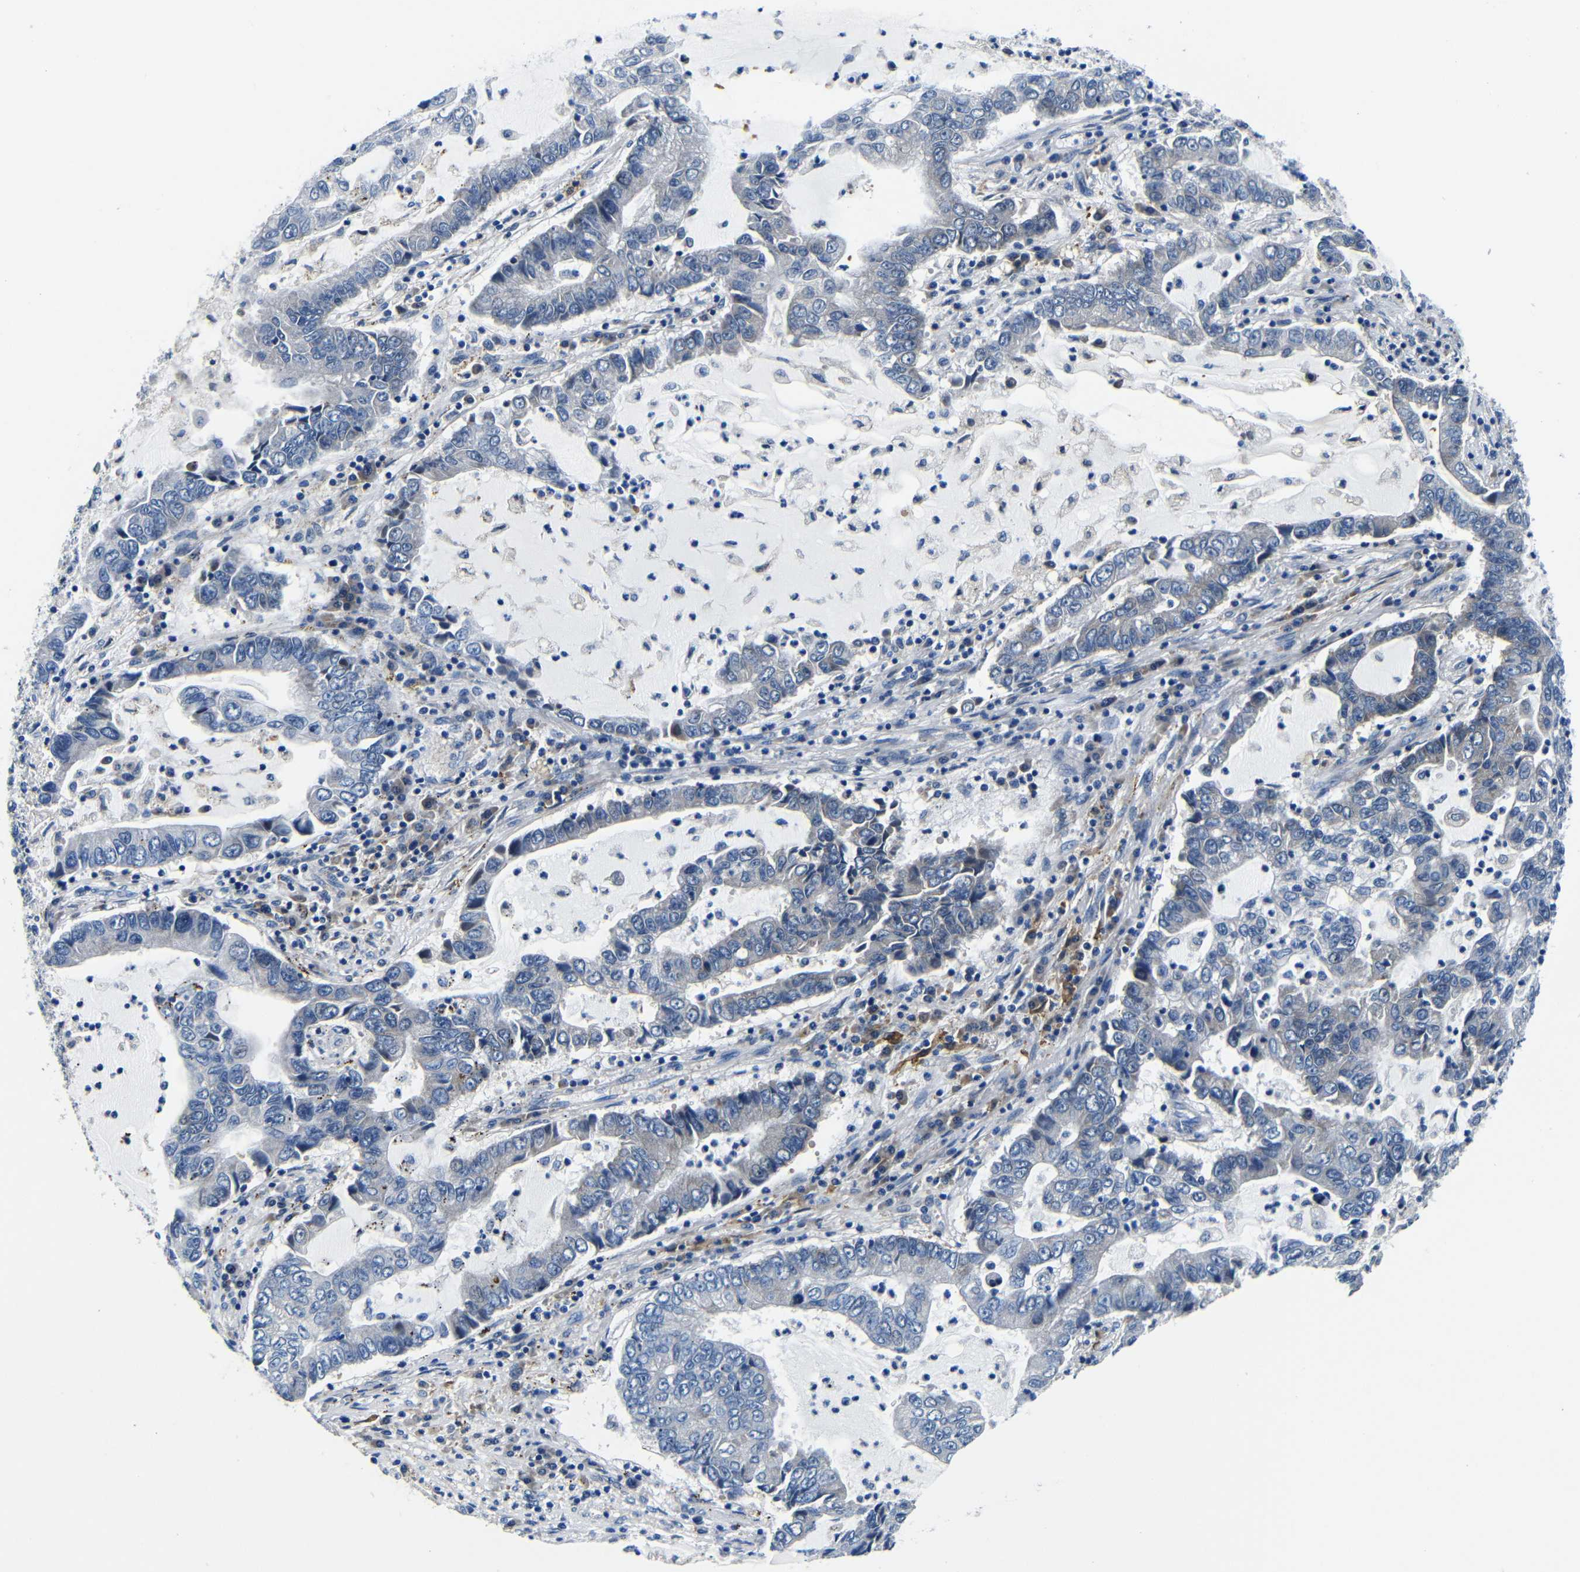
{"staining": {"intensity": "negative", "quantity": "none", "location": "none"}, "tissue": "lung cancer", "cell_type": "Tumor cells", "image_type": "cancer", "snomed": [{"axis": "morphology", "description": "Adenocarcinoma, NOS"}, {"axis": "topography", "description": "Lung"}], "caption": "Immunohistochemical staining of adenocarcinoma (lung) demonstrates no significant positivity in tumor cells.", "gene": "TNFAIP1", "patient": {"sex": "female", "age": 51}}